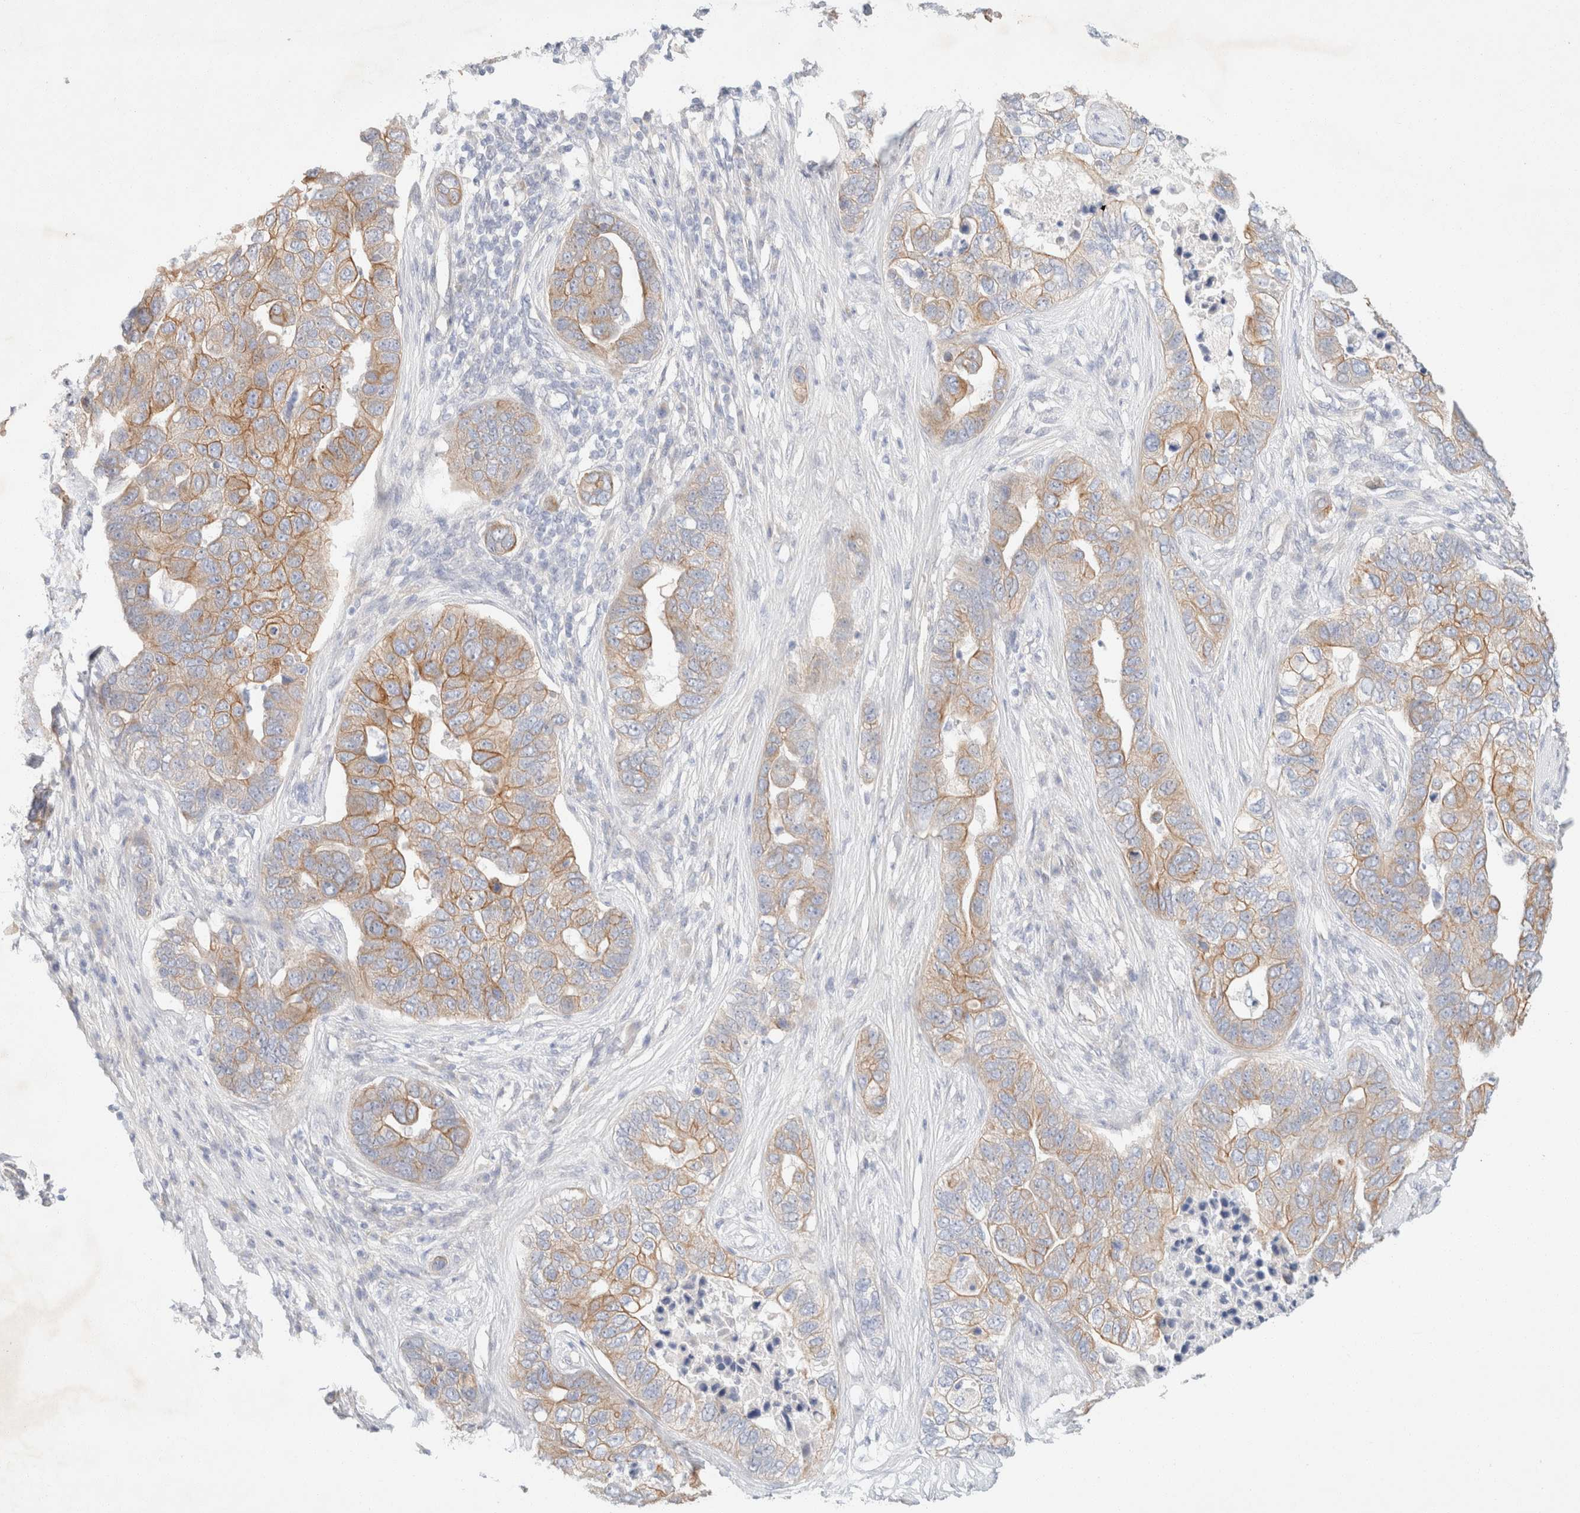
{"staining": {"intensity": "weak", "quantity": ">75%", "location": "cytoplasmic/membranous"}, "tissue": "pancreatic cancer", "cell_type": "Tumor cells", "image_type": "cancer", "snomed": [{"axis": "morphology", "description": "Adenocarcinoma, NOS"}, {"axis": "topography", "description": "Pancreas"}], "caption": "Adenocarcinoma (pancreatic) tissue demonstrates weak cytoplasmic/membranous positivity in about >75% of tumor cells, visualized by immunohistochemistry. Nuclei are stained in blue.", "gene": "CSNK1E", "patient": {"sex": "female", "age": 61}}